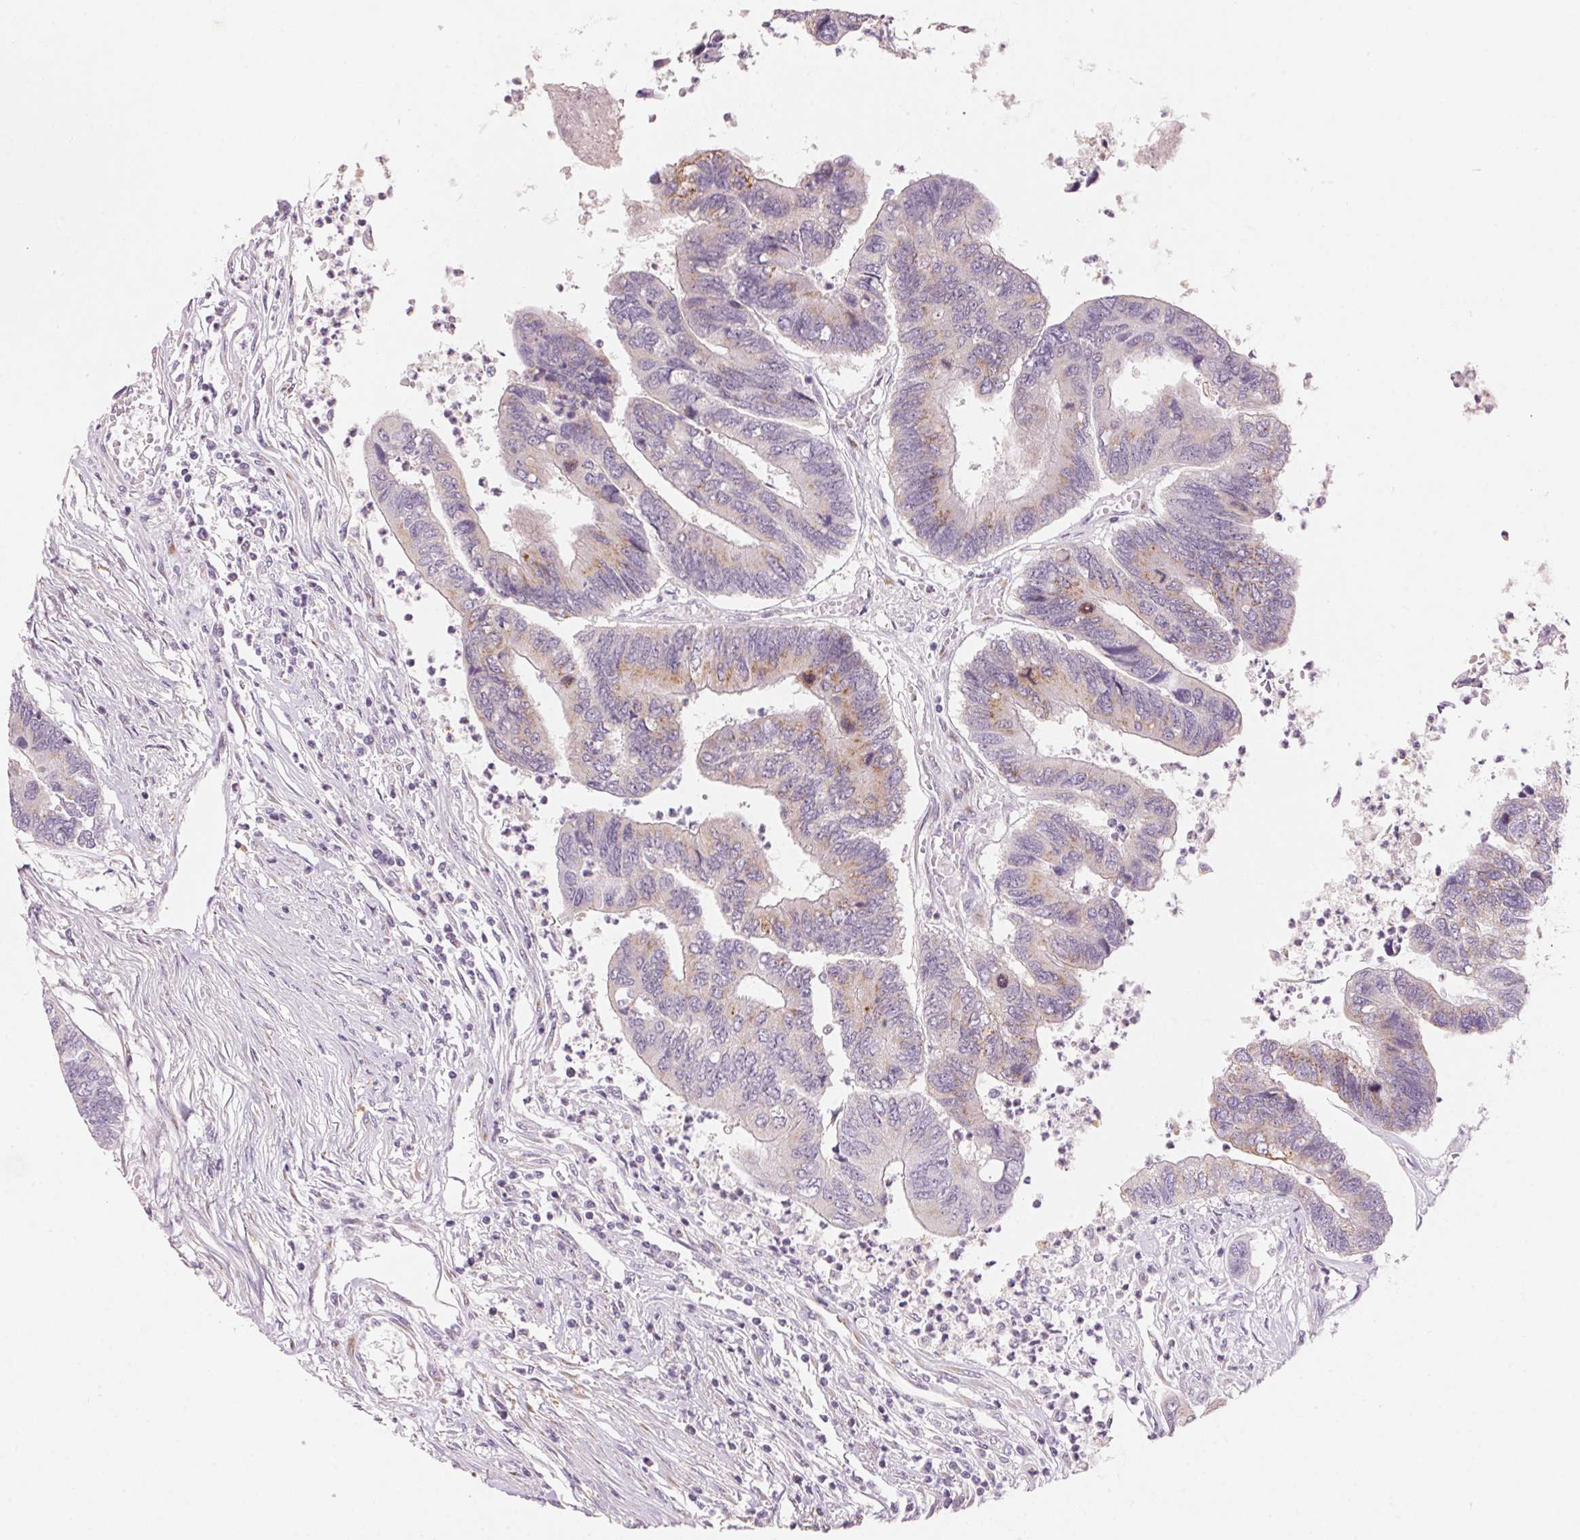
{"staining": {"intensity": "weak", "quantity": "25%-75%", "location": "cytoplasmic/membranous"}, "tissue": "colorectal cancer", "cell_type": "Tumor cells", "image_type": "cancer", "snomed": [{"axis": "morphology", "description": "Adenocarcinoma, NOS"}, {"axis": "topography", "description": "Colon"}], "caption": "A brown stain labels weak cytoplasmic/membranous expression of a protein in human colorectal adenocarcinoma tumor cells.", "gene": "DRAM2", "patient": {"sex": "female", "age": 67}}